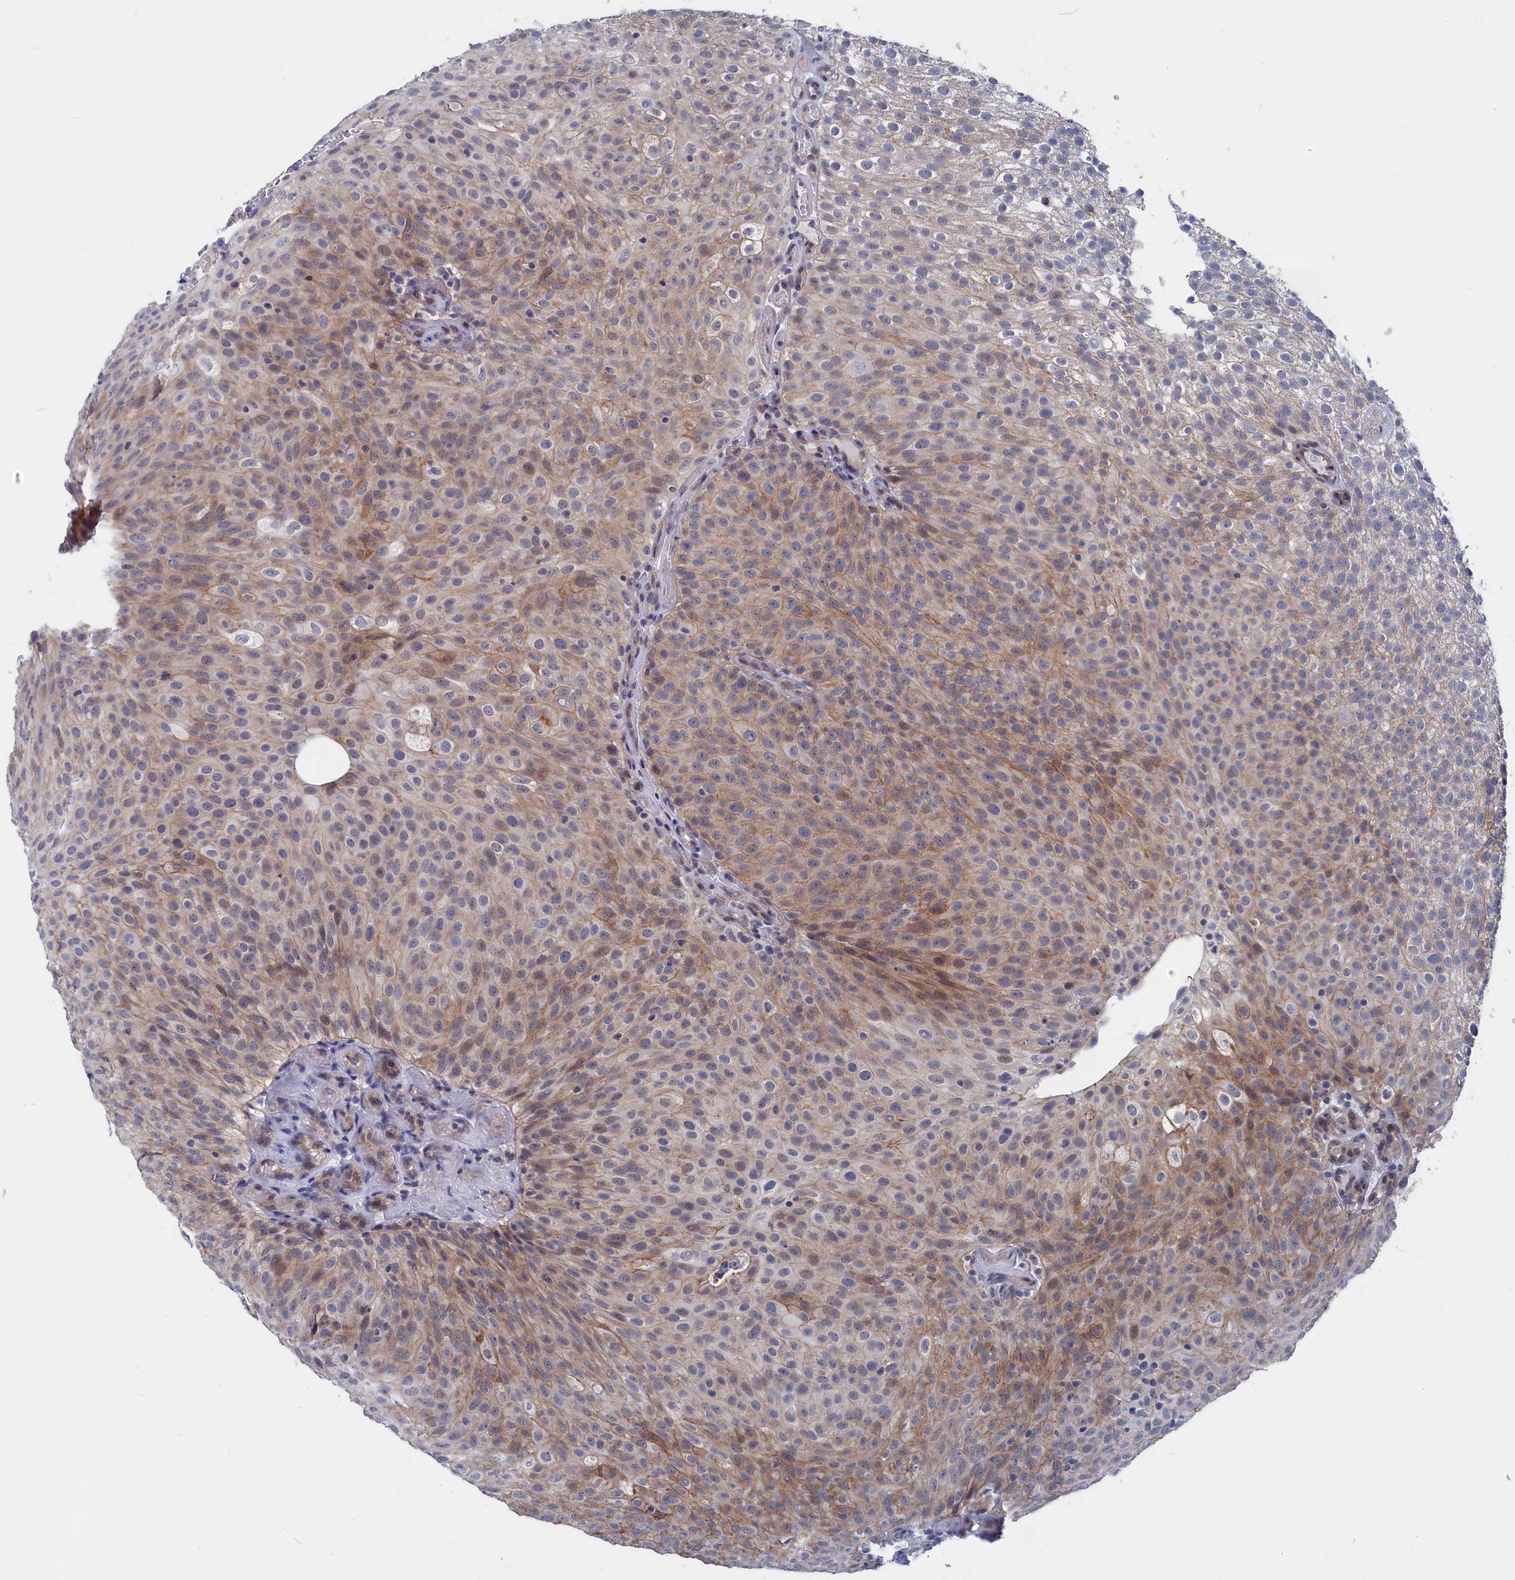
{"staining": {"intensity": "moderate", "quantity": "25%-75%", "location": "cytoplasmic/membranous"}, "tissue": "urothelial cancer", "cell_type": "Tumor cells", "image_type": "cancer", "snomed": [{"axis": "morphology", "description": "Urothelial carcinoma, Low grade"}, {"axis": "topography", "description": "Urinary bladder"}], "caption": "Immunohistochemical staining of human urothelial carcinoma (low-grade) demonstrates medium levels of moderate cytoplasmic/membranous positivity in about 25%-75% of tumor cells.", "gene": "MARCHF3", "patient": {"sex": "male", "age": 78}}